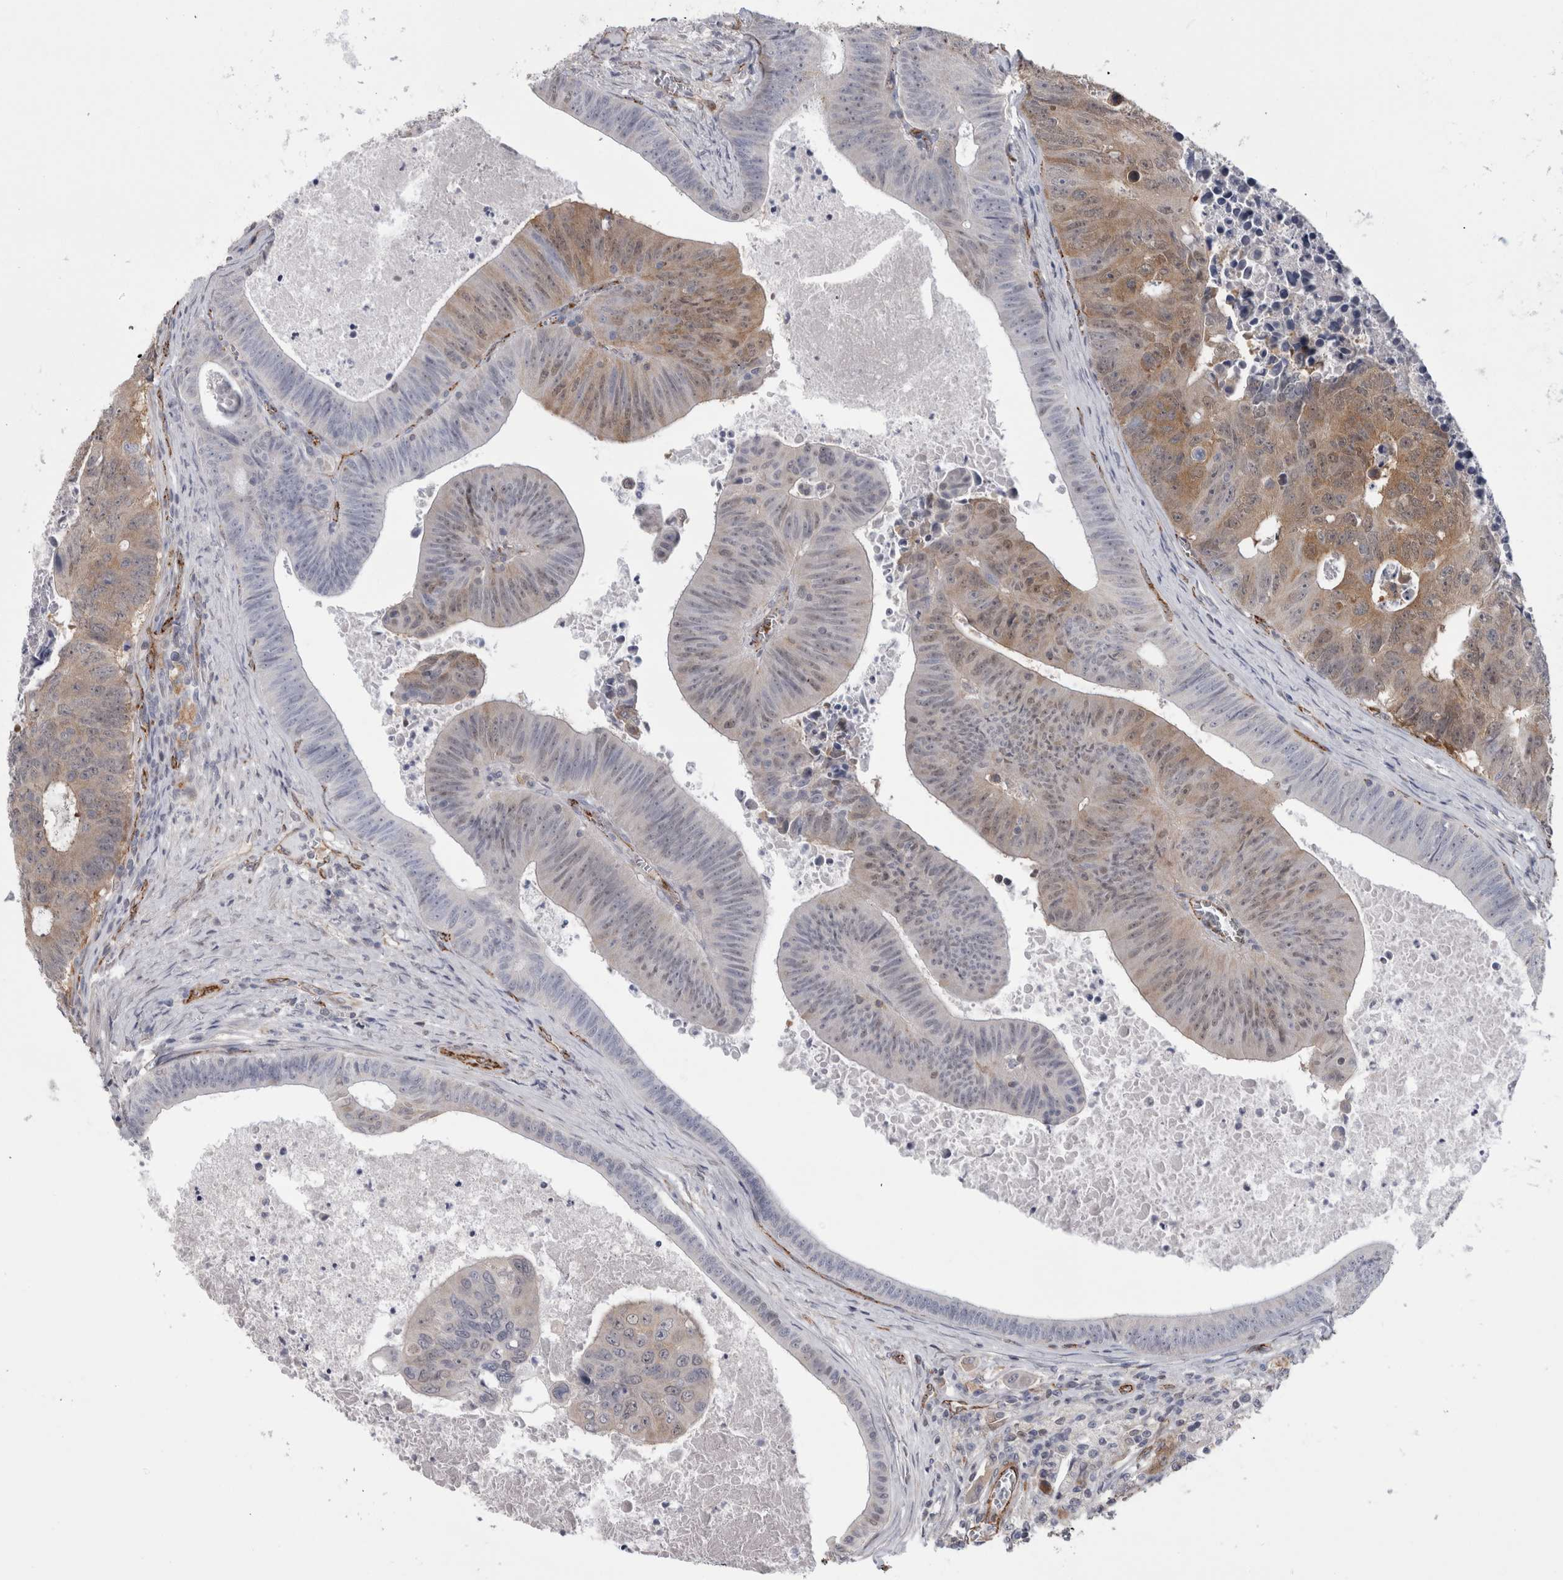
{"staining": {"intensity": "moderate", "quantity": "<25%", "location": "cytoplasmic/membranous"}, "tissue": "colorectal cancer", "cell_type": "Tumor cells", "image_type": "cancer", "snomed": [{"axis": "morphology", "description": "Adenocarcinoma, NOS"}, {"axis": "topography", "description": "Colon"}], "caption": "A brown stain labels moderate cytoplasmic/membranous expression of a protein in colorectal adenocarcinoma tumor cells.", "gene": "ACOT7", "patient": {"sex": "male", "age": 87}}